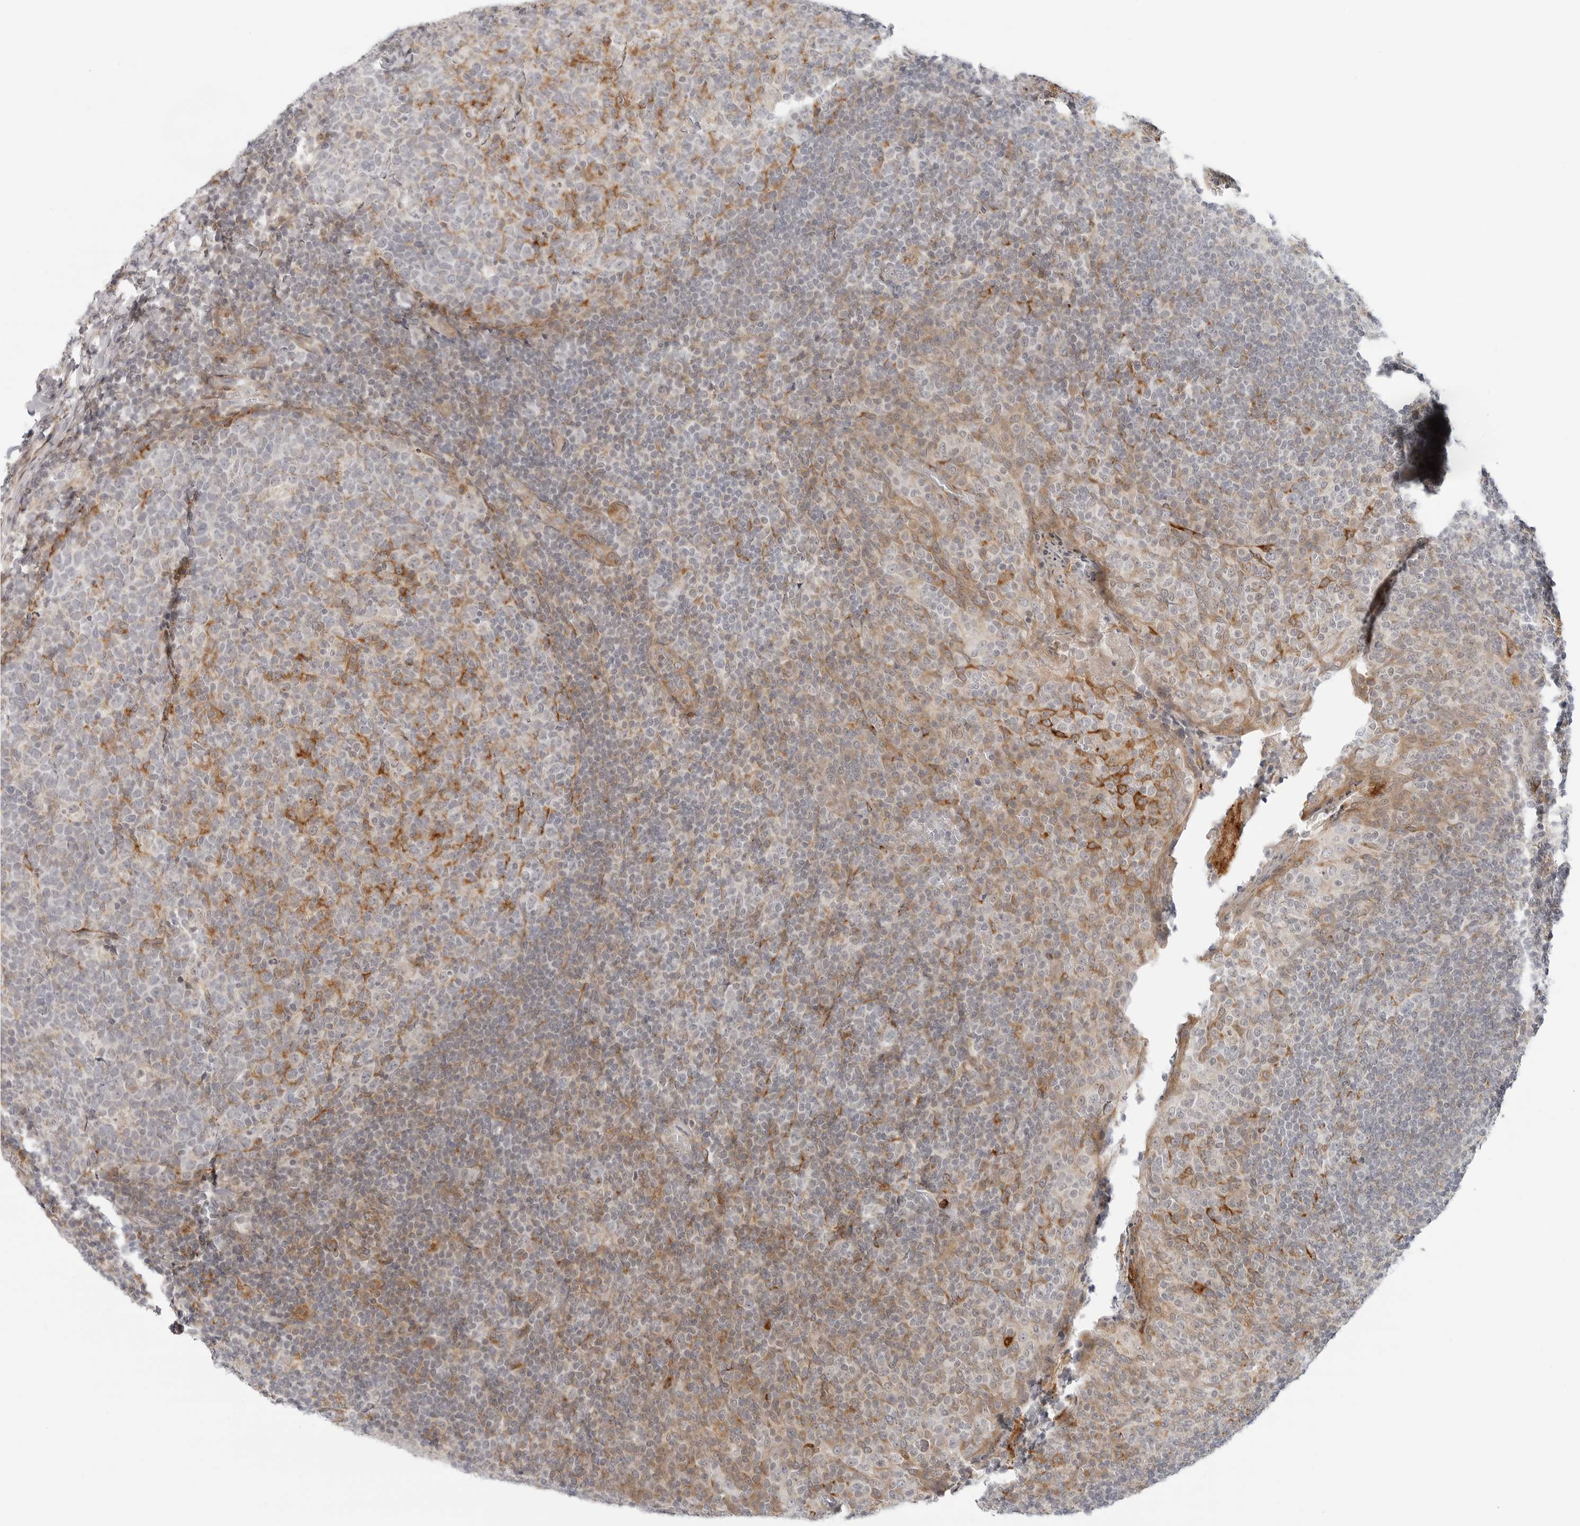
{"staining": {"intensity": "moderate", "quantity": "25%-75%", "location": "cytoplasmic/membranous"}, "tissue": "tonsil", "cell_type": "Germinal center cells", "image_type": "normal", "snomed": [{"axis": "morphology", "description": "Normal tissue, NOS"}, {"axis": "topography", "description": "Tonsil"}], "caption": "Germinal center cells show medium levels of moderate cytoplasmic/membranous expression in approximately 25%-75% of cells in unremarkable human tonsil. The staining is performed using DAB brown chromogen to label protein expression. The nuclei are counter-stained blue using hematoxylin.", "gene": "C1QTNF1", "patient": {"sex": "female", "age": 19}}